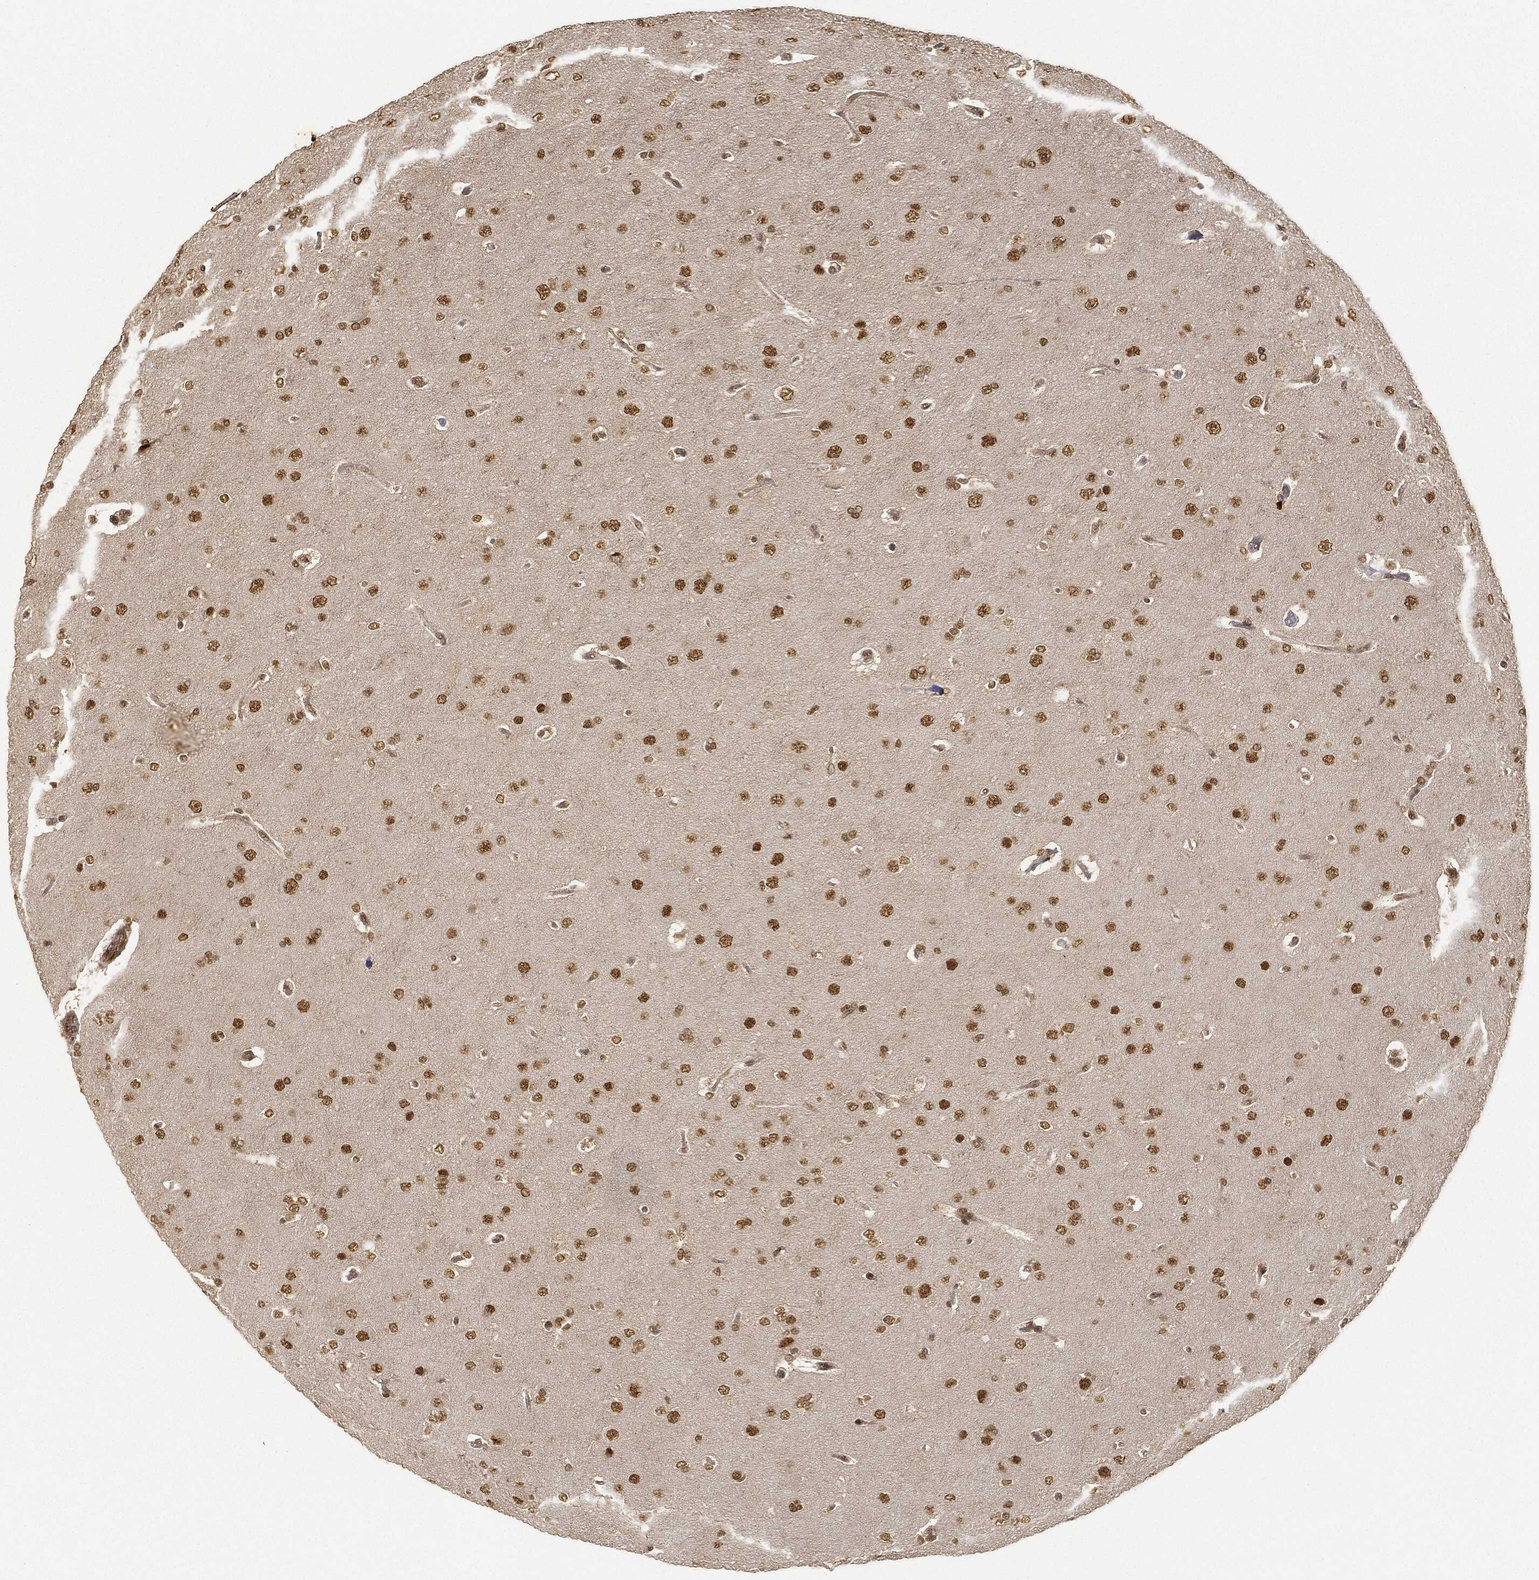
{"staining": {"intensity": "strong", "quantity": ">75%", "location": "nuclear"}, "tissue": "glioma", "cell_type": "Tumor cells", "image_type": "cancer", "snomed": [{"axis": "morphology", "description": "Glioma, malignant, NOS"}, {"axis": "topography", "description": "Cerebral cortex"}], "caption": "Approximately >75% of tumor cells in human glioma display strong nuclear protein positivity as visualized by brown immunohistochemical staining.", "gene": "CIB1", "patient": {"sex": "male", "age": 58}}